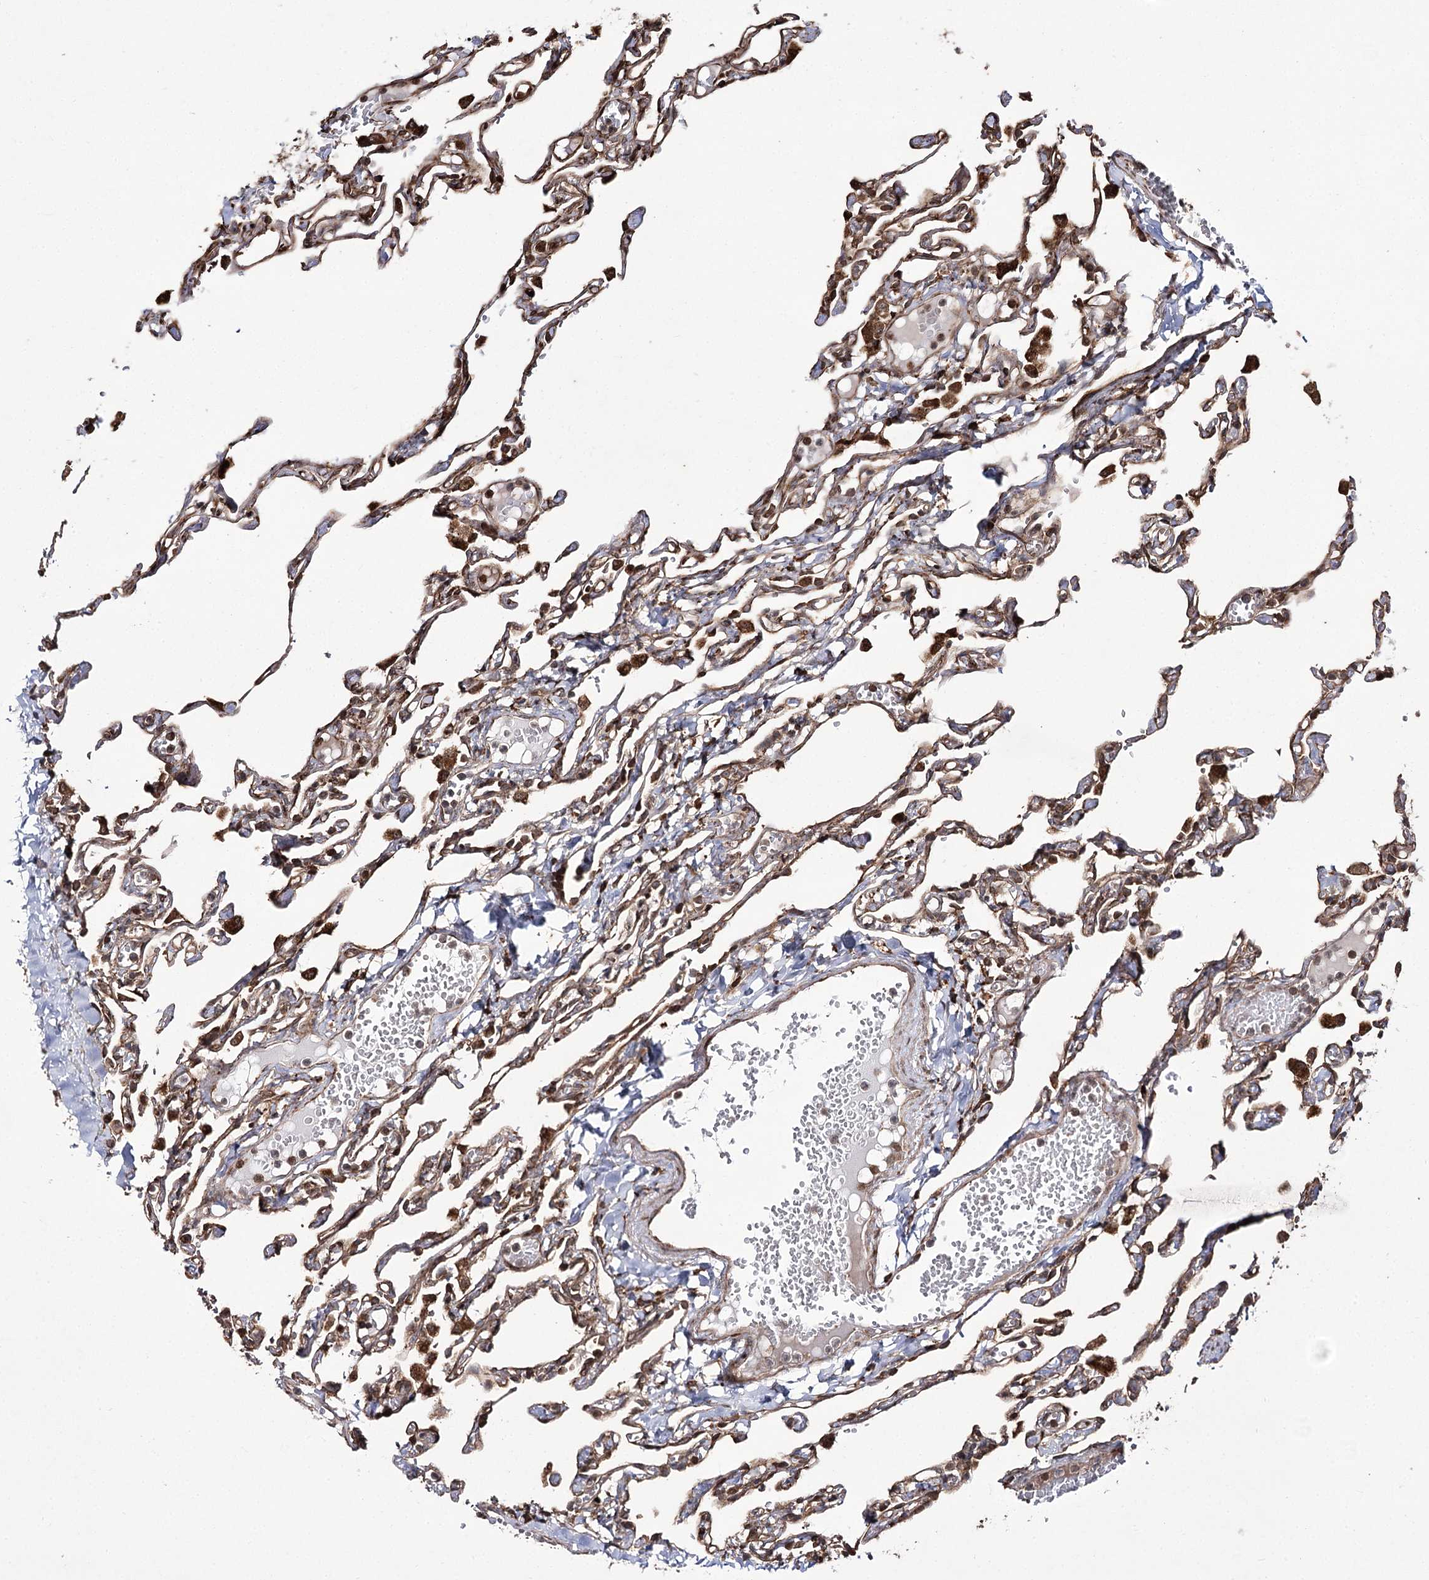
{"staining": {"intensity": "moderate", "quantity": ">75%", "location": "cytoplasmic/membranous,nuclear"}, "tissue": "lung", "cell_type": "Alveolar cells", "image_type": "normal", "snomed": [{"axis": "morphology", "description": "Normal tissue, NOS"}, {"axis": "topography", "description": "Lung"}], "caption": "About >75% of alveolar cells in normal lung display moderate cytoplasmic/membranous,nuclear protein positivity as visualized by brown immunohistochemical staining.", "gene": "FANCL", "patient": {"sex": "male", "age": 21}}